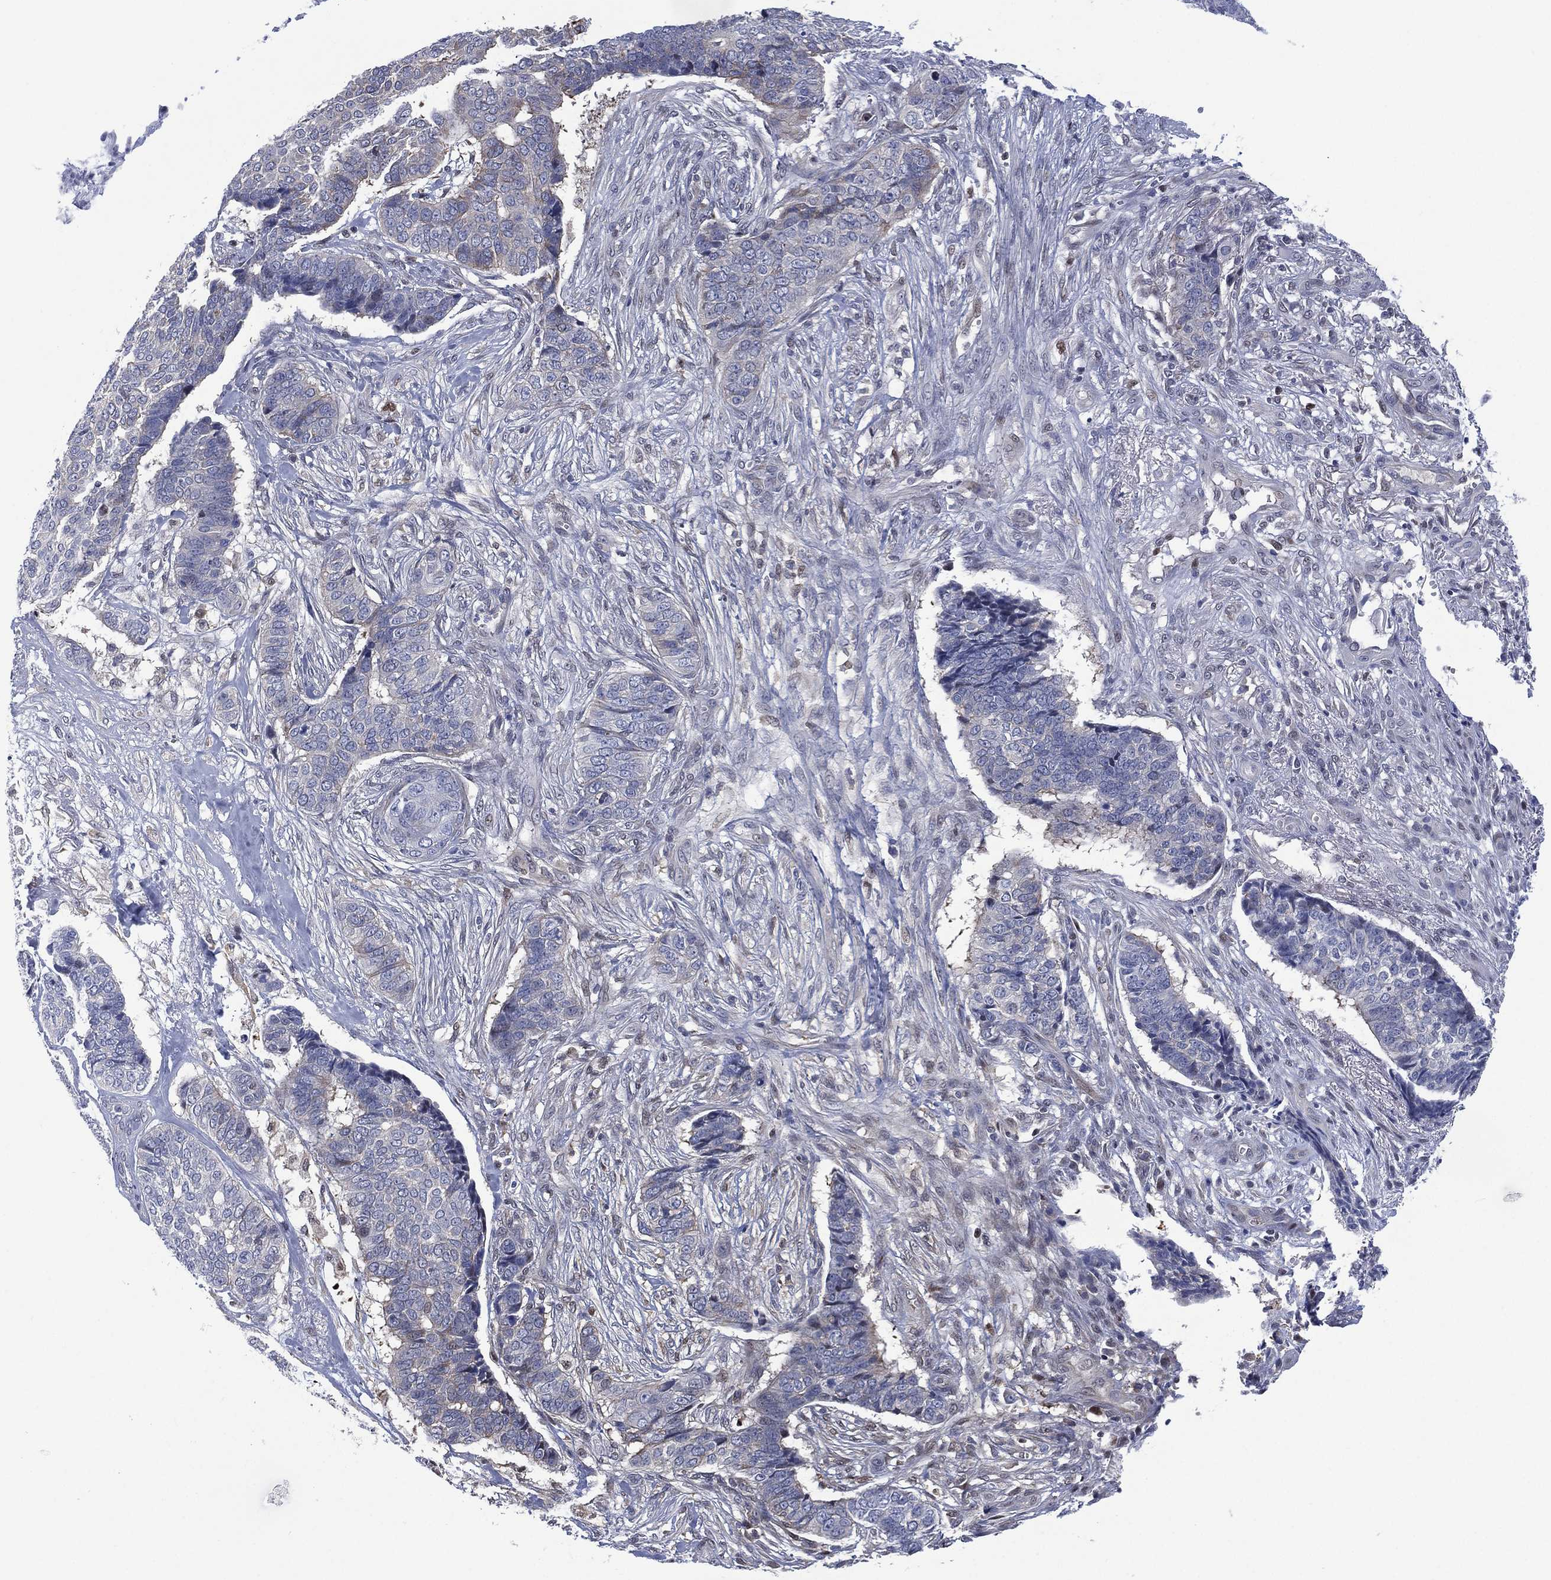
{"staining": {"intensity": "weak", "quantity": "<25%", "location": "cytoplasmic/membranous"}, "tissue": "skin cancer", "cell_type": "Tumor cells", "image_type": "cancer", "snomed": [{"axis": "morphology", "description": "Basal cell carcinoma"}, {"axis": "topography", "description": "Skin"}], "caption": "Human skin basal cell carcinoma stained for a protein using immunohistochemistry (IHC) shows no expression in tumor cells.", "gene": "SLC4A4", "patient": {"sex": "male", "age": 86}}